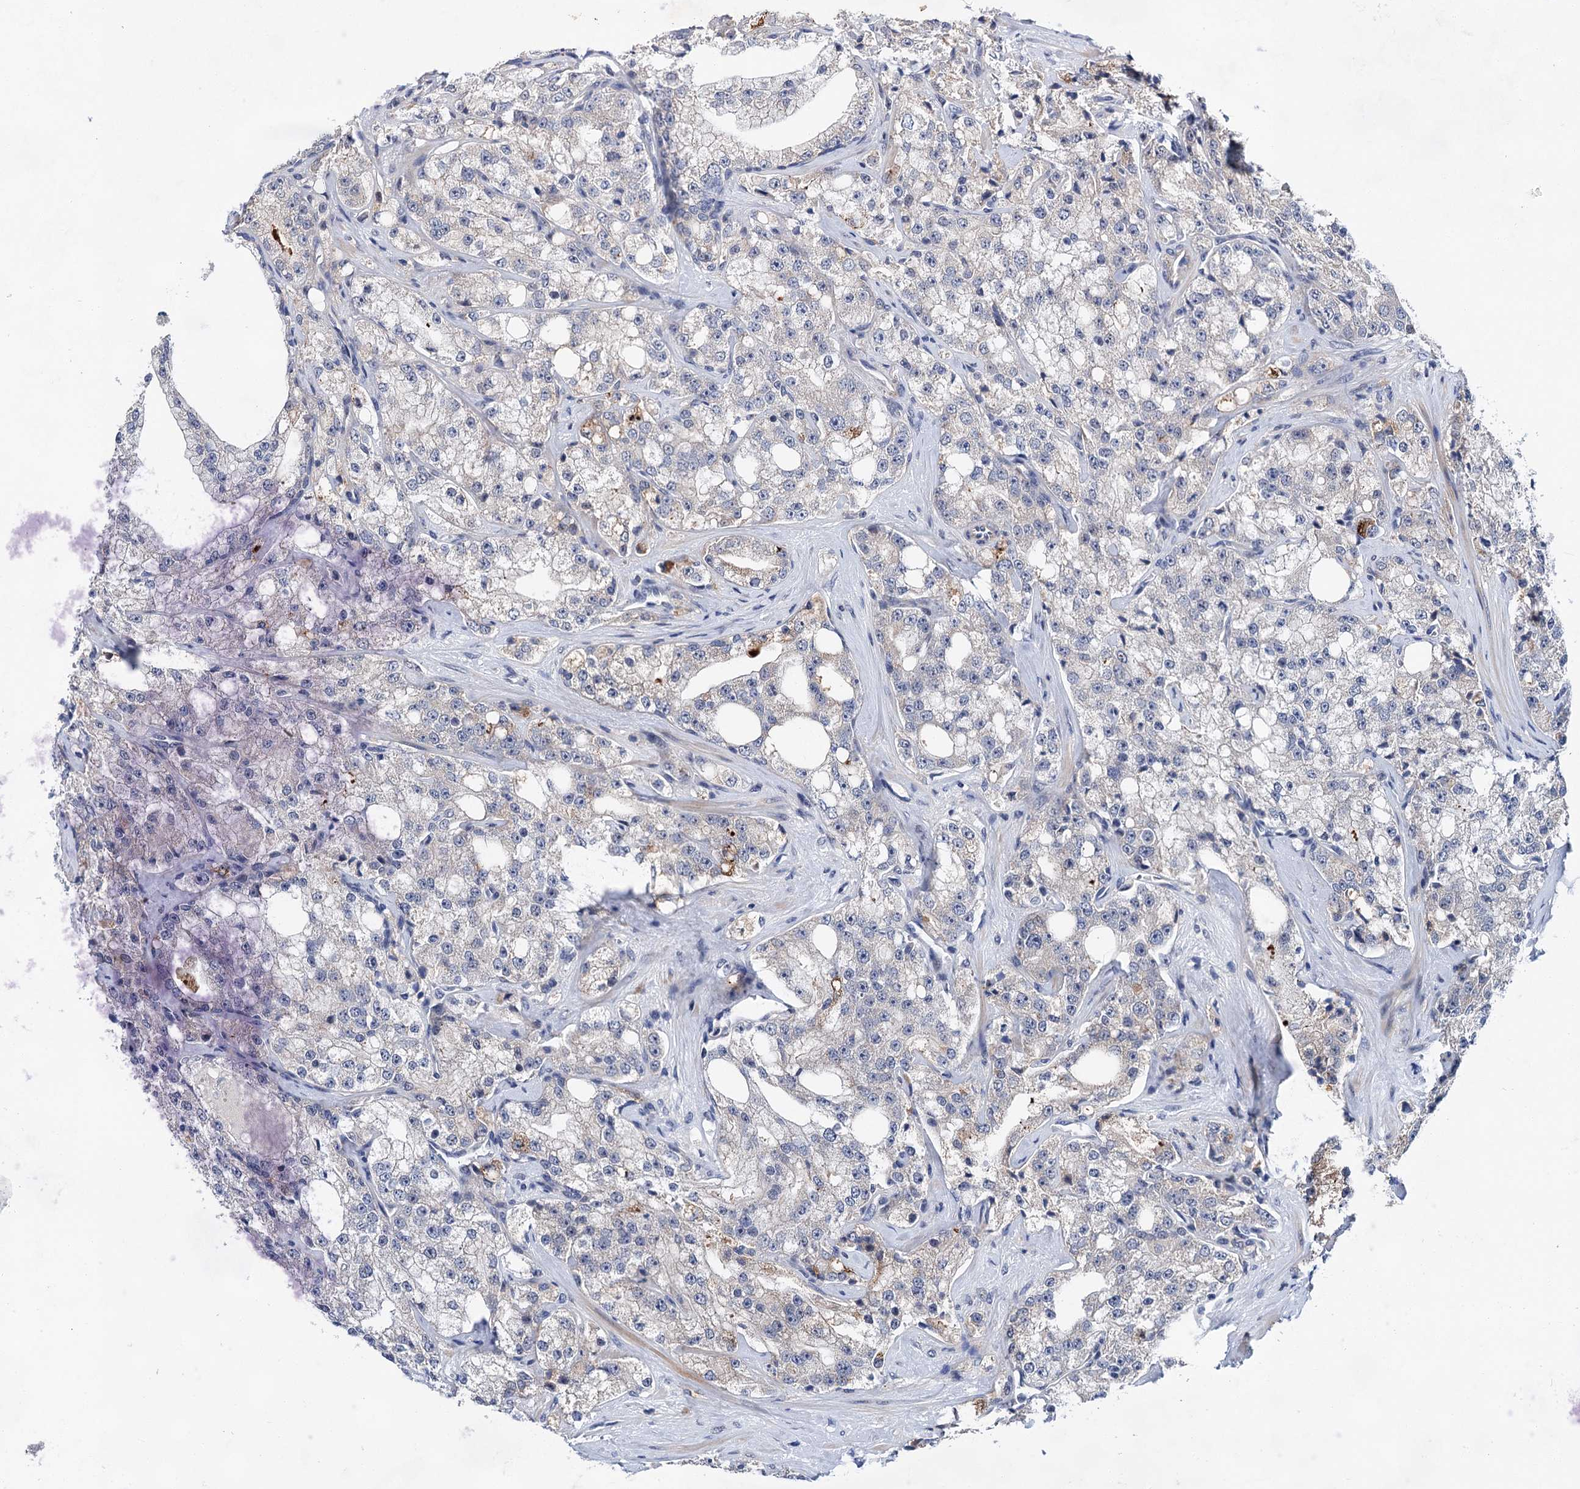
{"staining": {"intensity": "negative", "quantity": "none", "location": "none"}, "tissue": "prostate cancer", "cell_type": "Tumor cells", "image_type": "cancer", "snomed": [{"axis": "morphology", "description": "Adenocarcinoma, High grade"}, {"axis": "topography", "description": "Prostate"}], "caption": "High power microscopy image of an IHC image of prostate cancer (high-grade adenocarcinoma), revealing no significant expression in tumor cells.", "gene": "MORN3", "patient": {"sex": "male", "age": 64}}